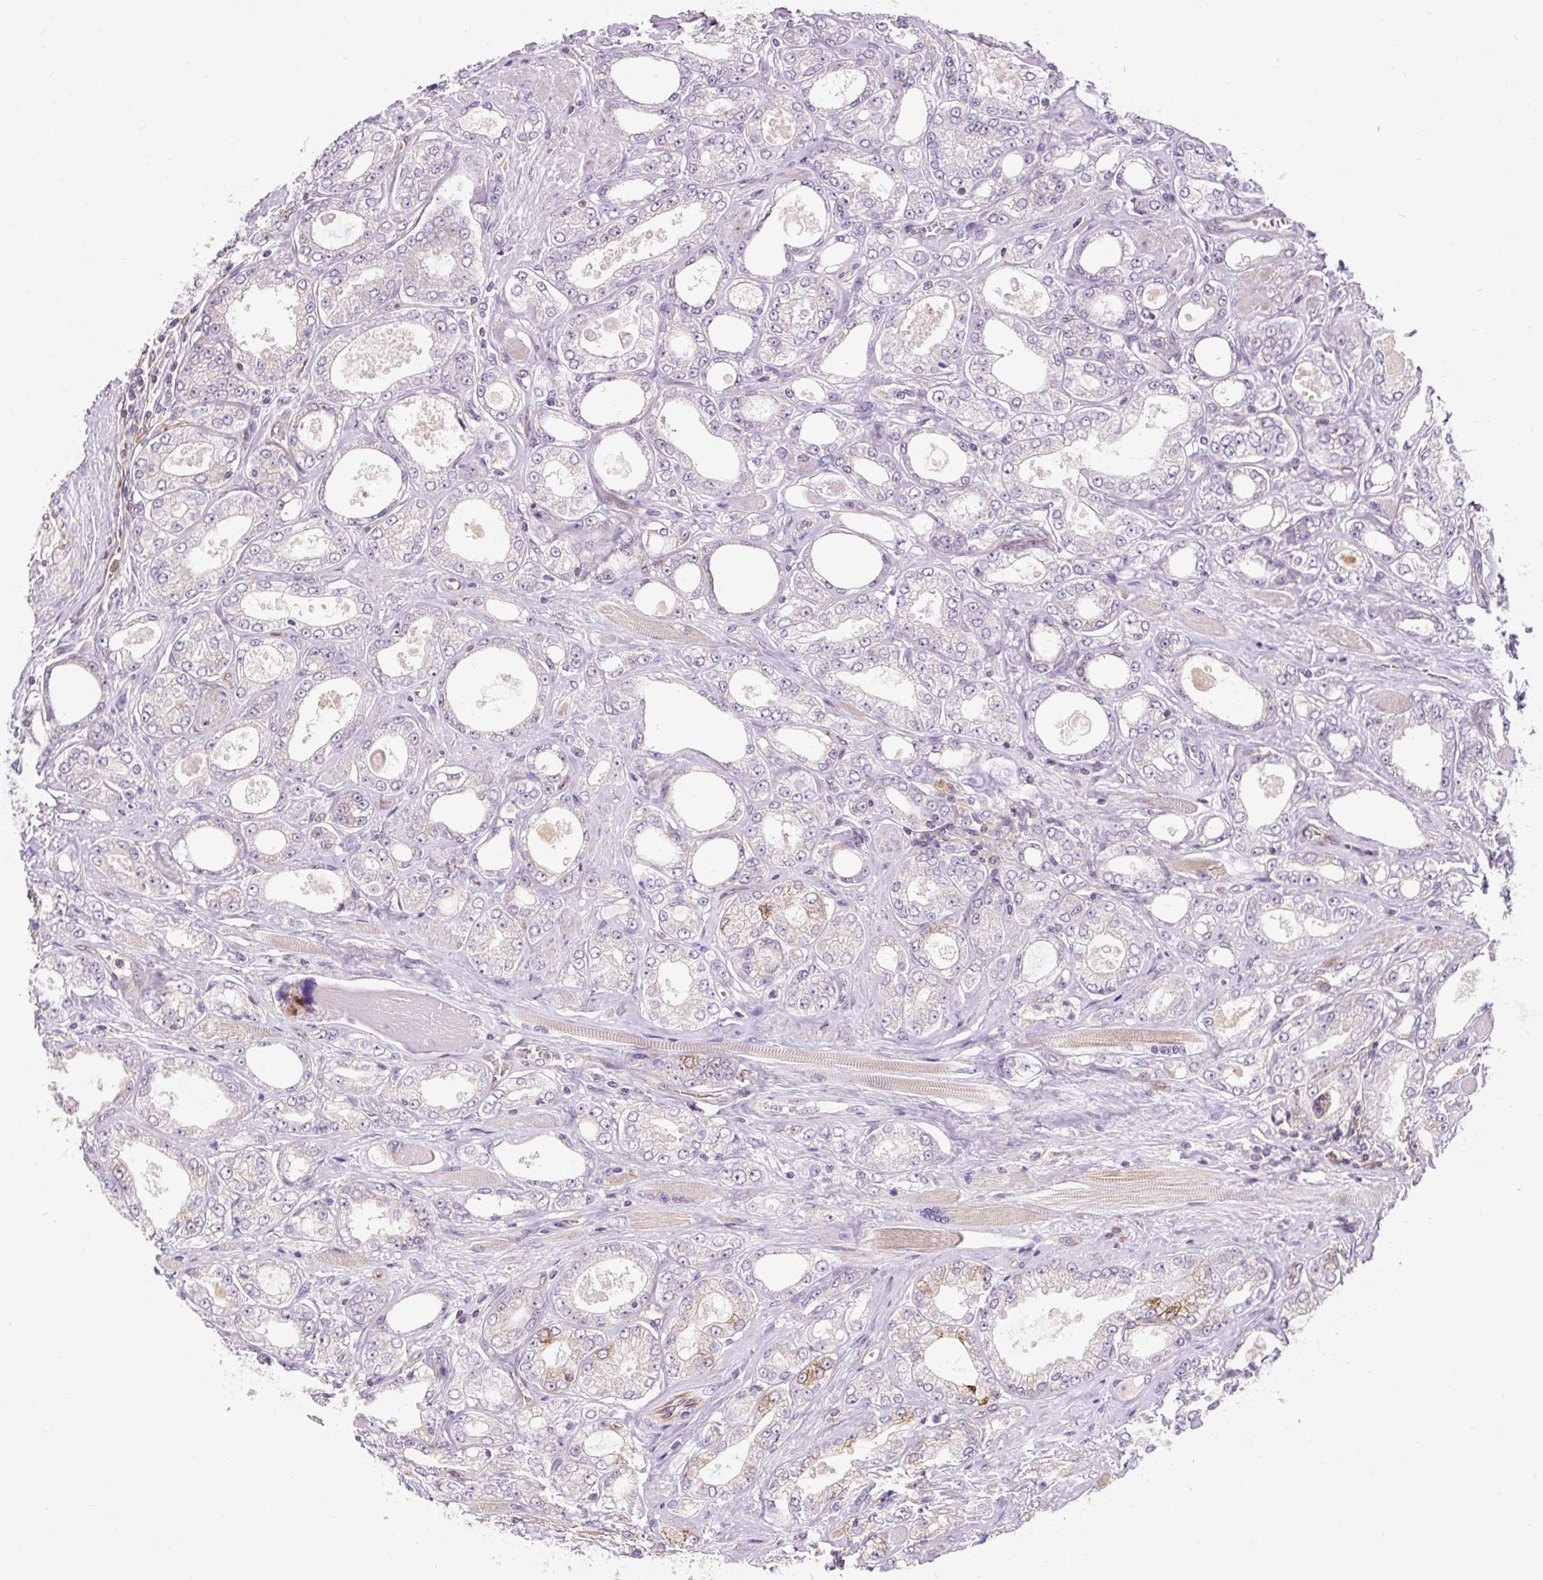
{"staining": {"intensity": "moderate", "quantity": "<25%", "location": "cytoplasmic/membranous"}, "tissue": "prostate cancer", "cell_type": "Tumor cells", "image_type": "cancer", "snomed": [{"axis": "morphology", "description": "Adenocarcinoma, High grade"}, {"axis": "topography", "description": "Prostate"}], "caption": "A low amount of moderate cytoplasmic/membranous expression is present in about <25% of tumor cells in adenocarcinoma (high-grade) (prostate) tissue.", "gene": "PCDHGB3", "patient": {"sex": "male", "age": 68}}